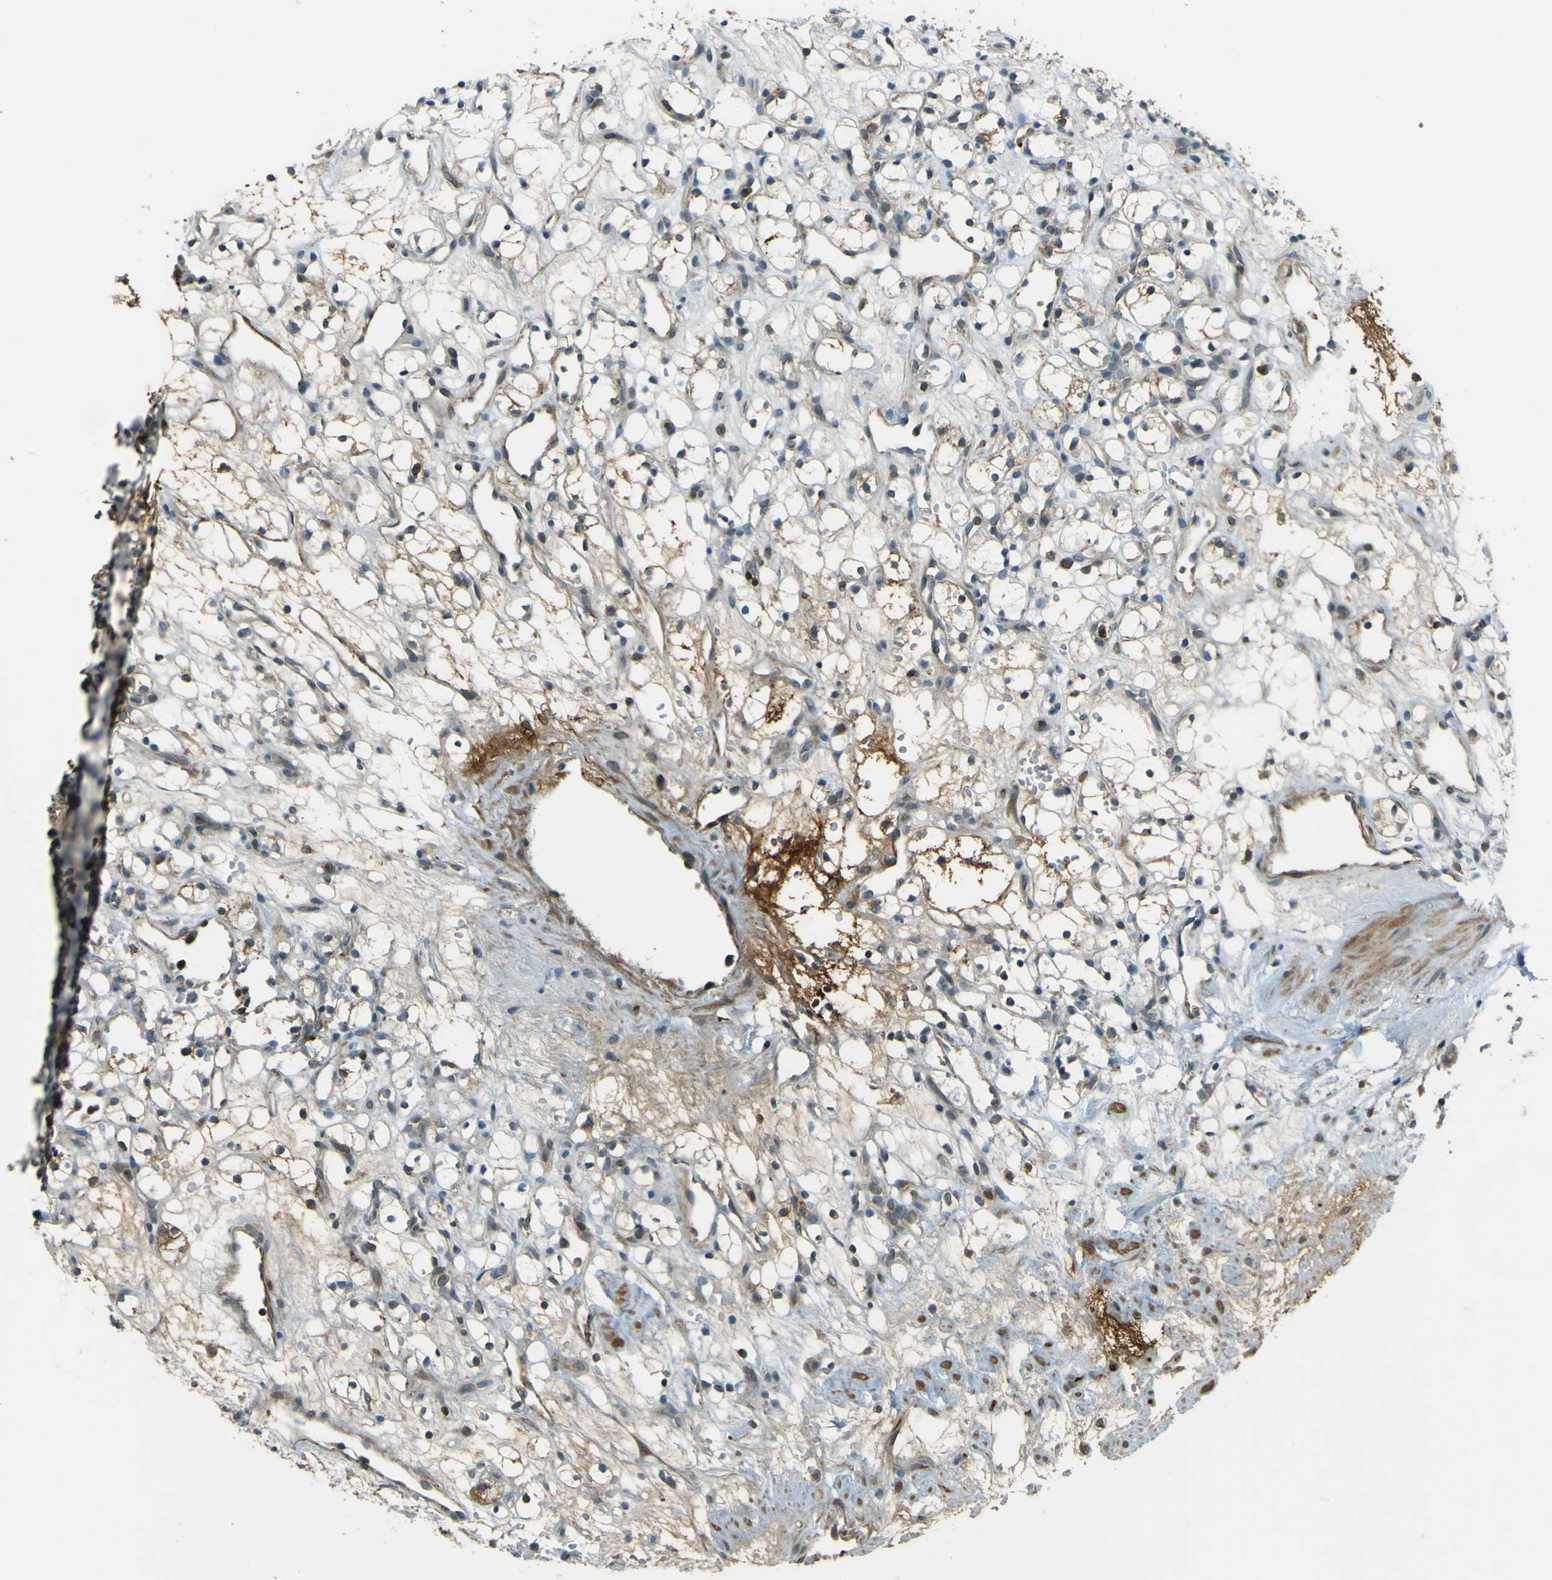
{"staining": {"intensity": "negative", "quantity": "none", "location": "none"}, "tissue": "renal cancer", "cell_type": "Tumor cells", "image_type": "cancer", "snomed": [{"axis": "morphology", "description": "Adenocarcinoma, NOS"}, {"axis": "topography", "description": "Kidney"}], "caption": "Immunohistochemistry (IHC) micrograph of neoplastic tissue: human renal cancer (adenocarcinoma) stained with DAB exhibits no significant protein staining in tumor cells.", "gene": "LPCAT1", "patient": {"sex": "female", "age": 60}}